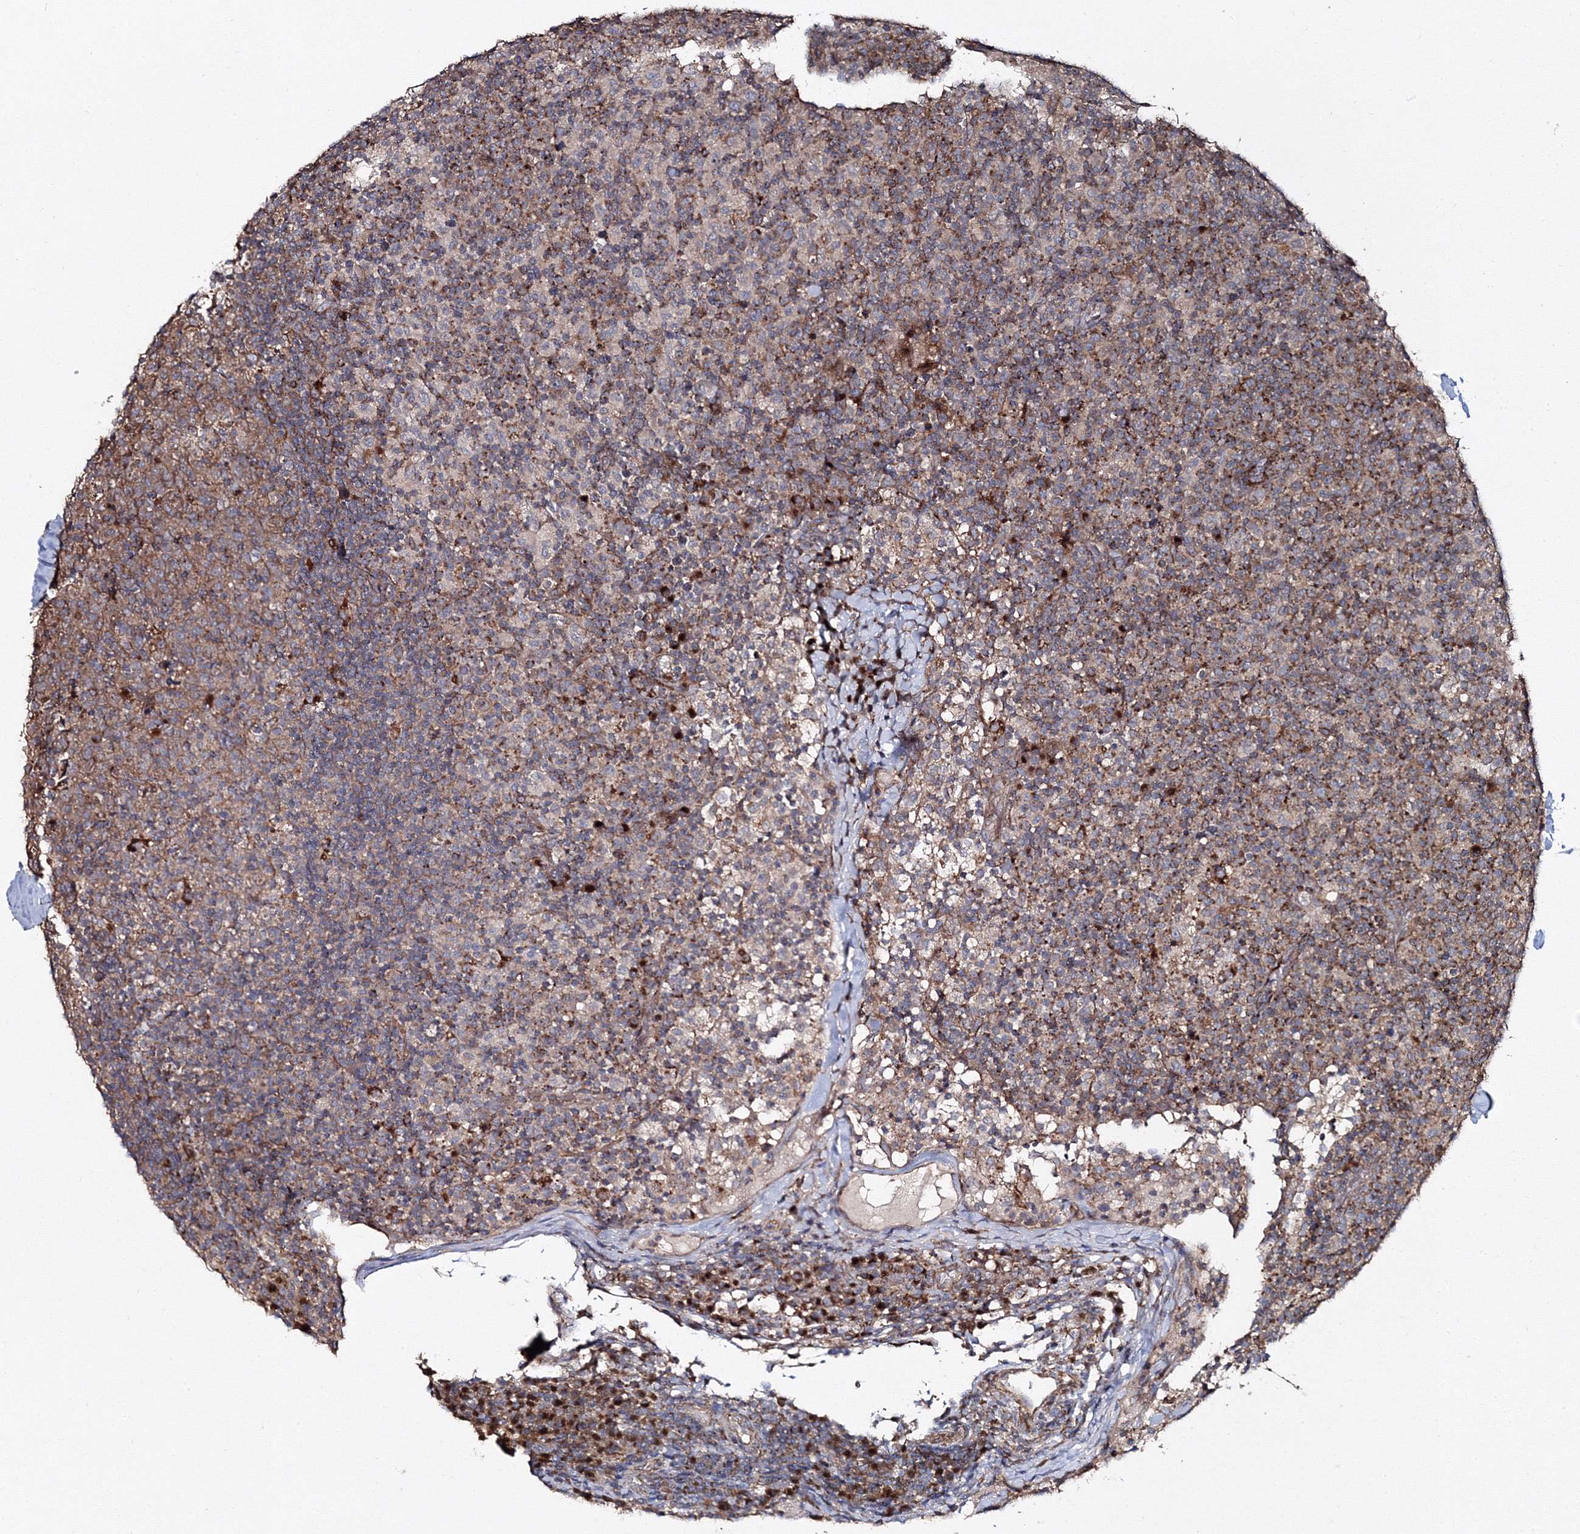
{"staining": {"intensity": "moderate", "quantity": "25%-75%", "location": "cytoplasmic/membranous"}, "tissue": "lymph node", "cell_type": "Germinal center cells", "image_type": "normal", "snomed": [{"axis": "morphology", "description": "Normal tissue, NOS"}, {"axis": "morphology", "description": "Inflammation, NOS"}, {"axis": "topography", "description": "Lymph node"}], "caption": "The photomicrograph shows immunohistochemical staining of normal lymph node. There is moderate cytoplasmic/membranous staining is appreciated in about 25%-75% of germinal center cells.", "gene": "DDO", "patient": {"sex": "male", "age": 55}}